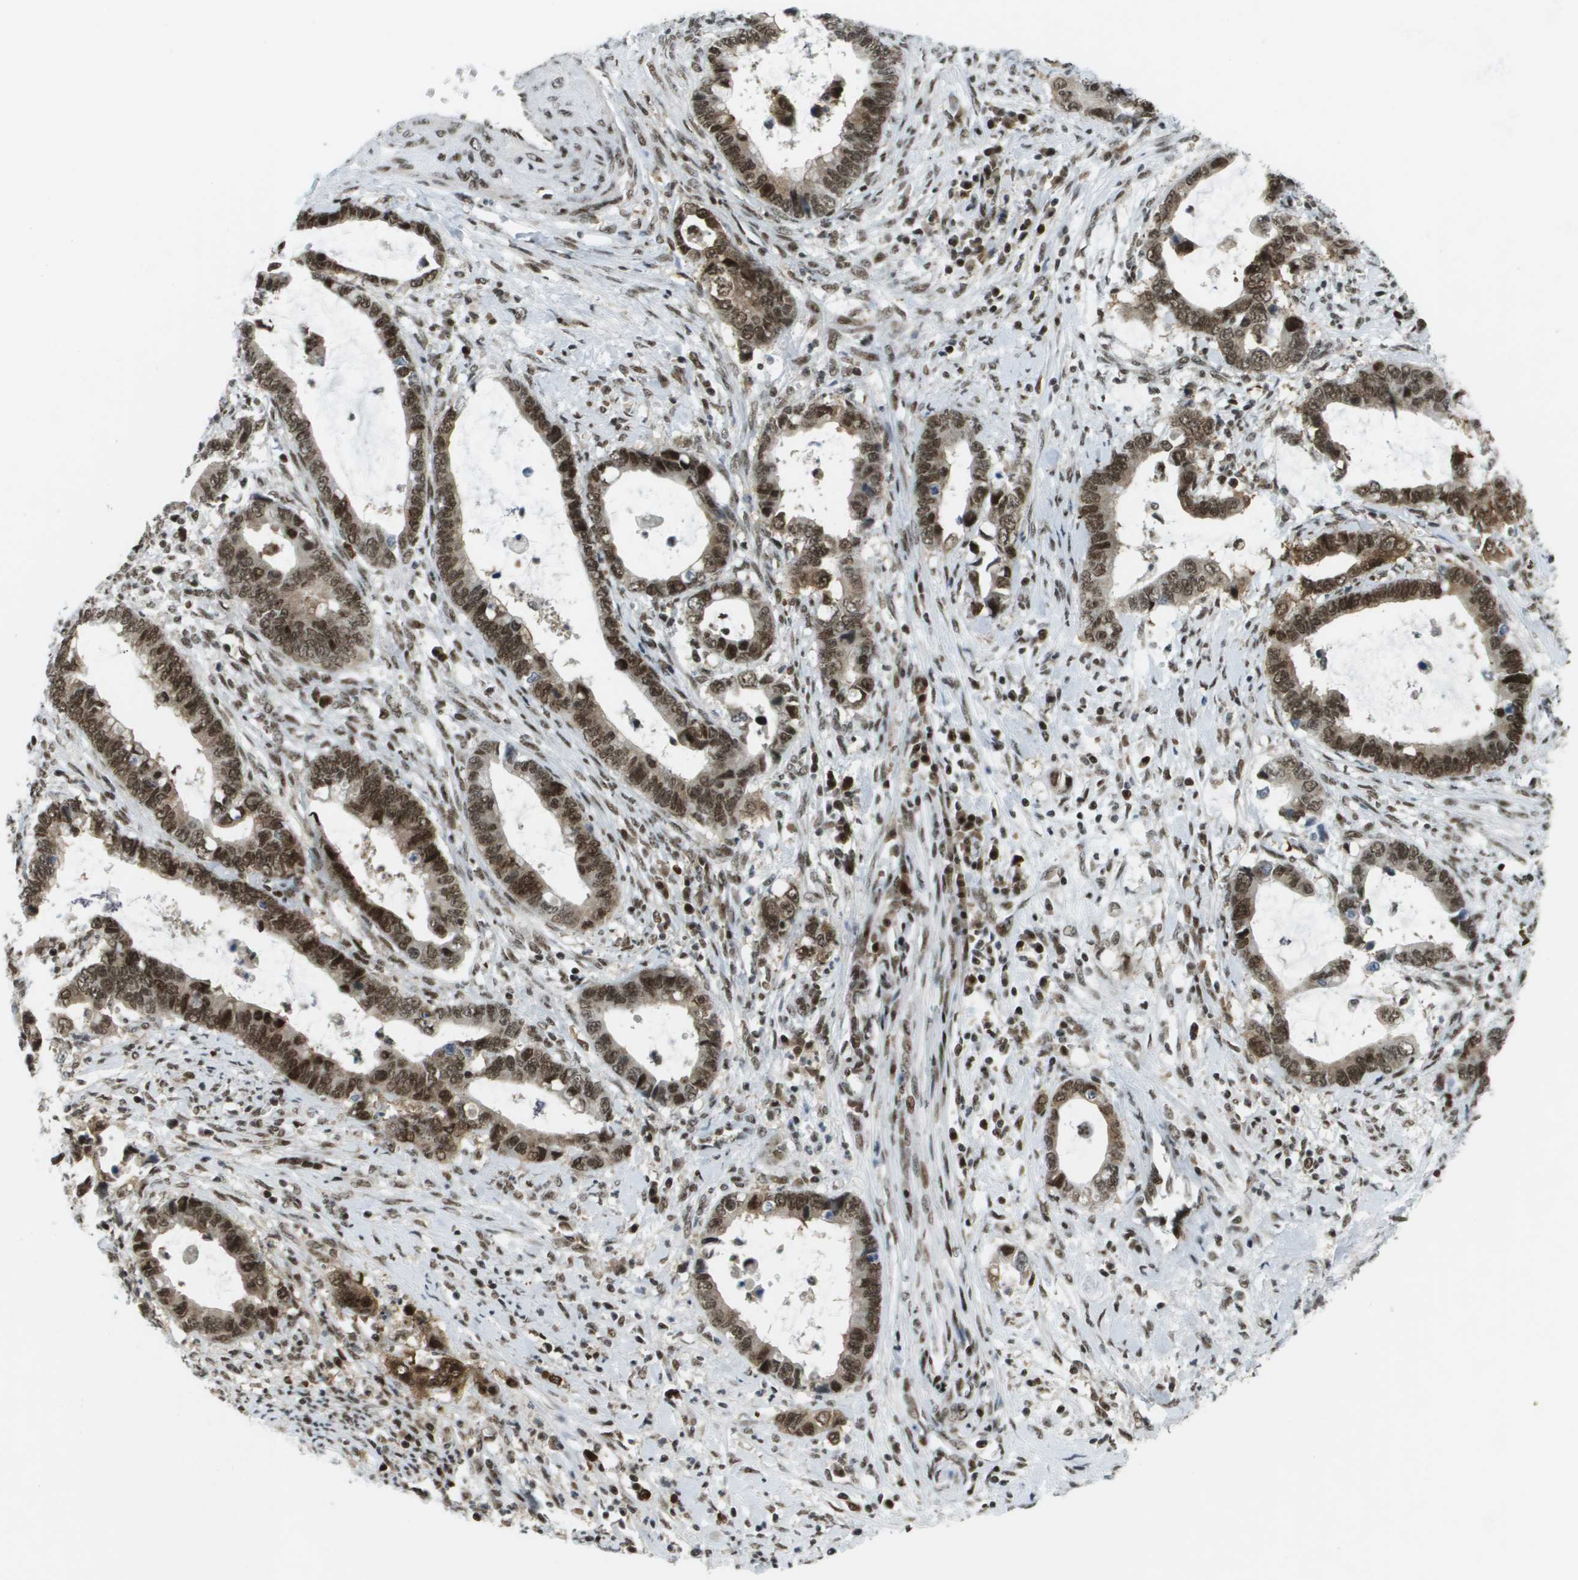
{"staining": {"intensity": "moderate", "quantity": ">75%", "location": "cytoplasmic/membranous,nuclear"}, "tissue": "cervical cancer", "cell_type": "Tumor cells", "image_type": "cancer", "snomed": [{"axis": "morphology", "description": "Adenocarcinoma, NOS"}, {"axis": "topography", "description": "Cervix"}], "caption": "Immunohistochemistry histopathology image of neoplastic tissue: human cervical adenocarcinoma stained using immunohistochemistry exhibits medium levels of moderate protein expression localized specifically in the cytoplasmic/membranous and nuclear of tumor cells, appearing as a cytoplasmic/membranous and nuclear brown color.", "gene": "IRF7", "patient": {"sex": "female", "age": 44}}